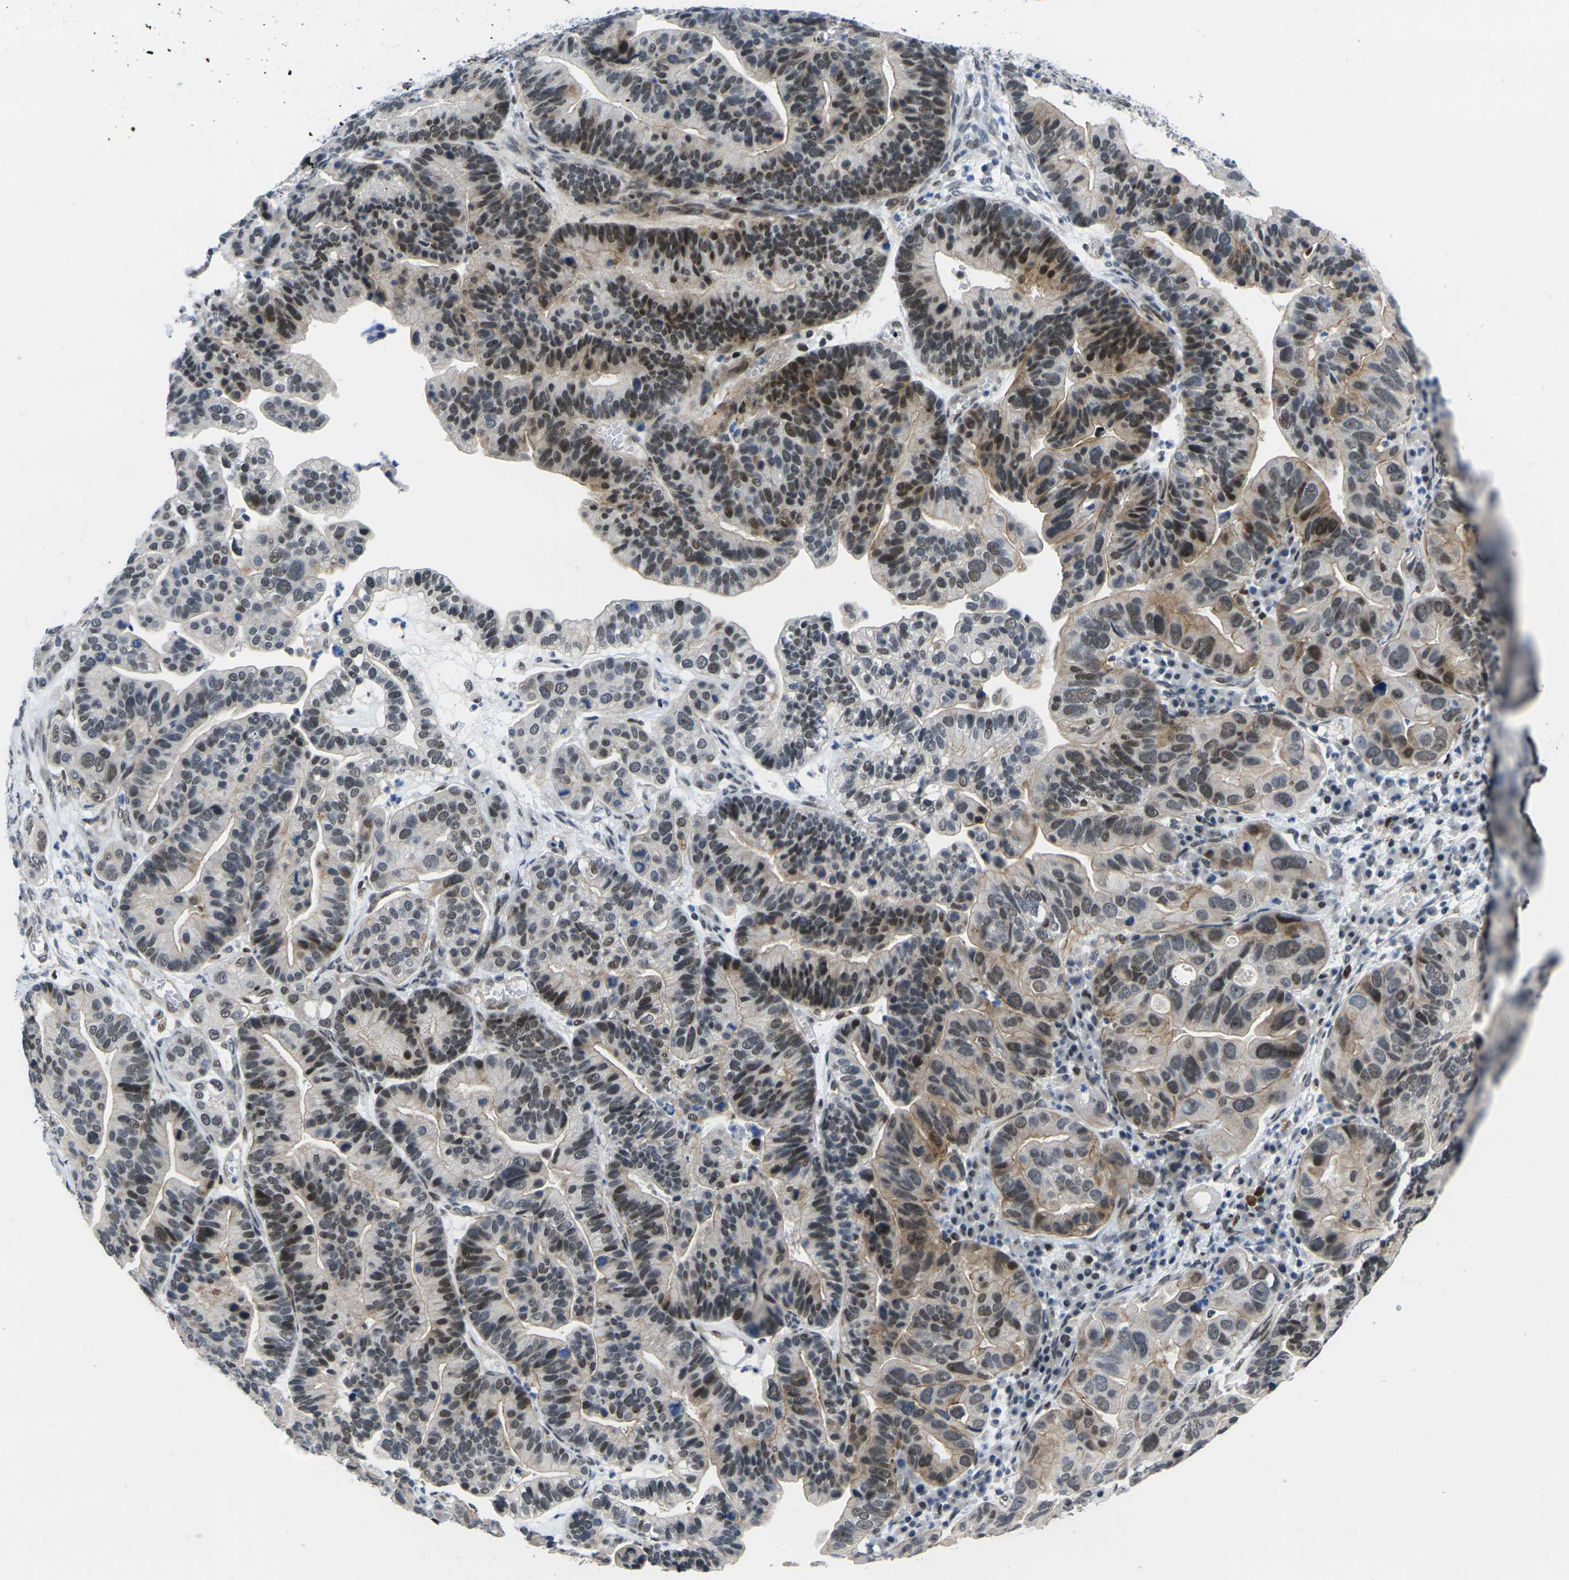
{"staining": {"intensity": "moderate", "quantity": "25%-75%", "location": "cytoplasmic/membranous,nuclear"}, "tissue": "ovarian cancer", "cell_type": "Tumor cells", "image_type": "cancer", "snomed": [{"axis": "morphology", "description": "Cystadenocarcinoma, serous, NOS"}, {"axis": "topography", "description": "Ovary"}], "caption": "Immunohistochemical staining of ovarian cancer (serous cystadenocarcinoma) shows medium levels of moderate cytoplasmic/membranous and nuclear staining in approximately 25%-75% of tumor cells.", "gene": "RBM7", "patient": {"sex": "female", "age": 56}}